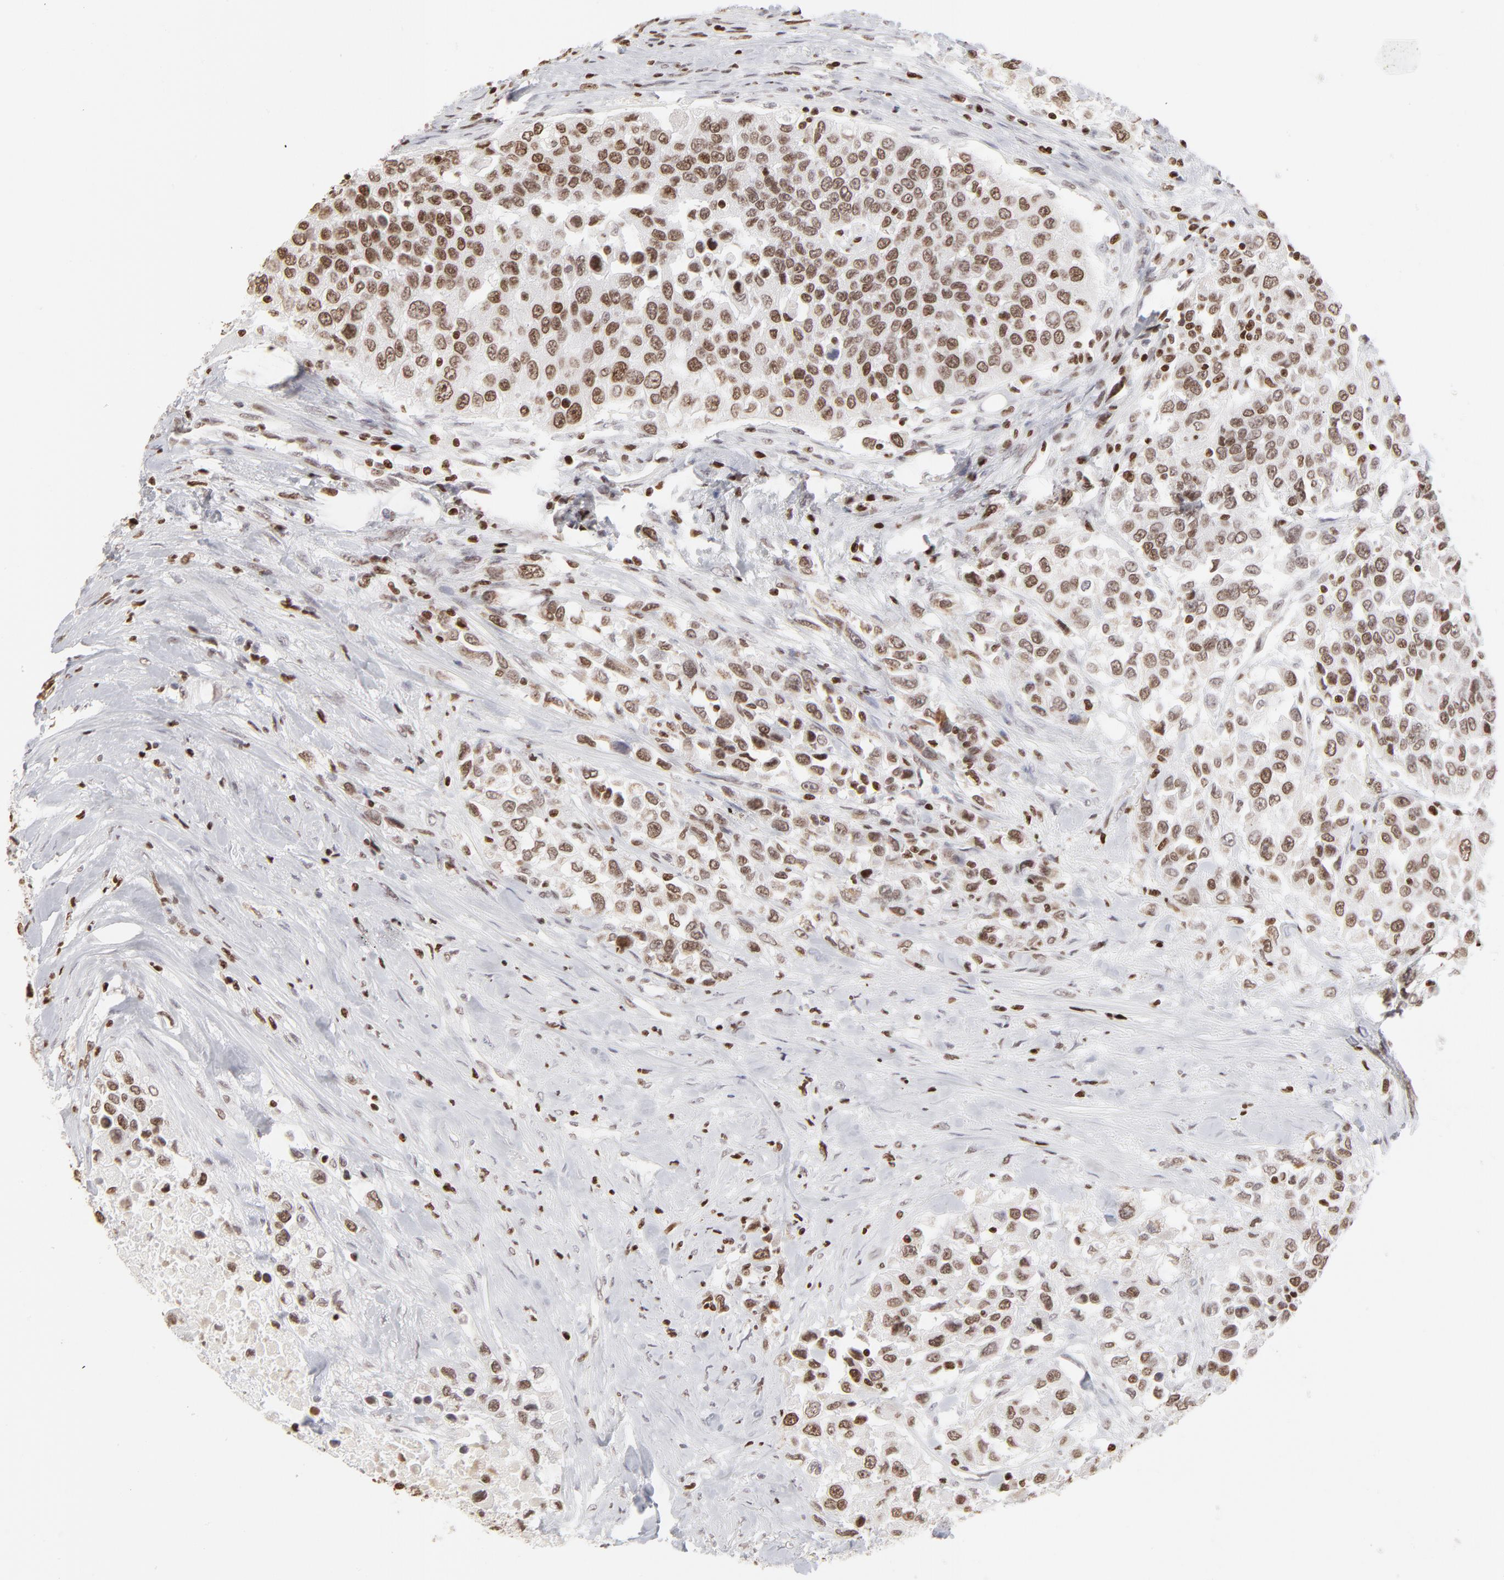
{"staining": {"intensity": "moderate", "quantity": "25%-75%", "location": "nuclear"}, "tissue": "urothelial cancer", "cell_type": "Tumor cells", "image_type": "cancer", "snomed": [{"axis": "morphology", "description": "Urothelial carcinoma, High grade"}, {"axis": "topography", "description": "Urinary bladder"}], "caption": "Brown immunohistochemical staining in urothelial cancer displays moderate nuclear positivity in approximately 25%-75% of tumor cells.", "gene": "PARP1", "patient": {"sex": "female", "age": 80}}